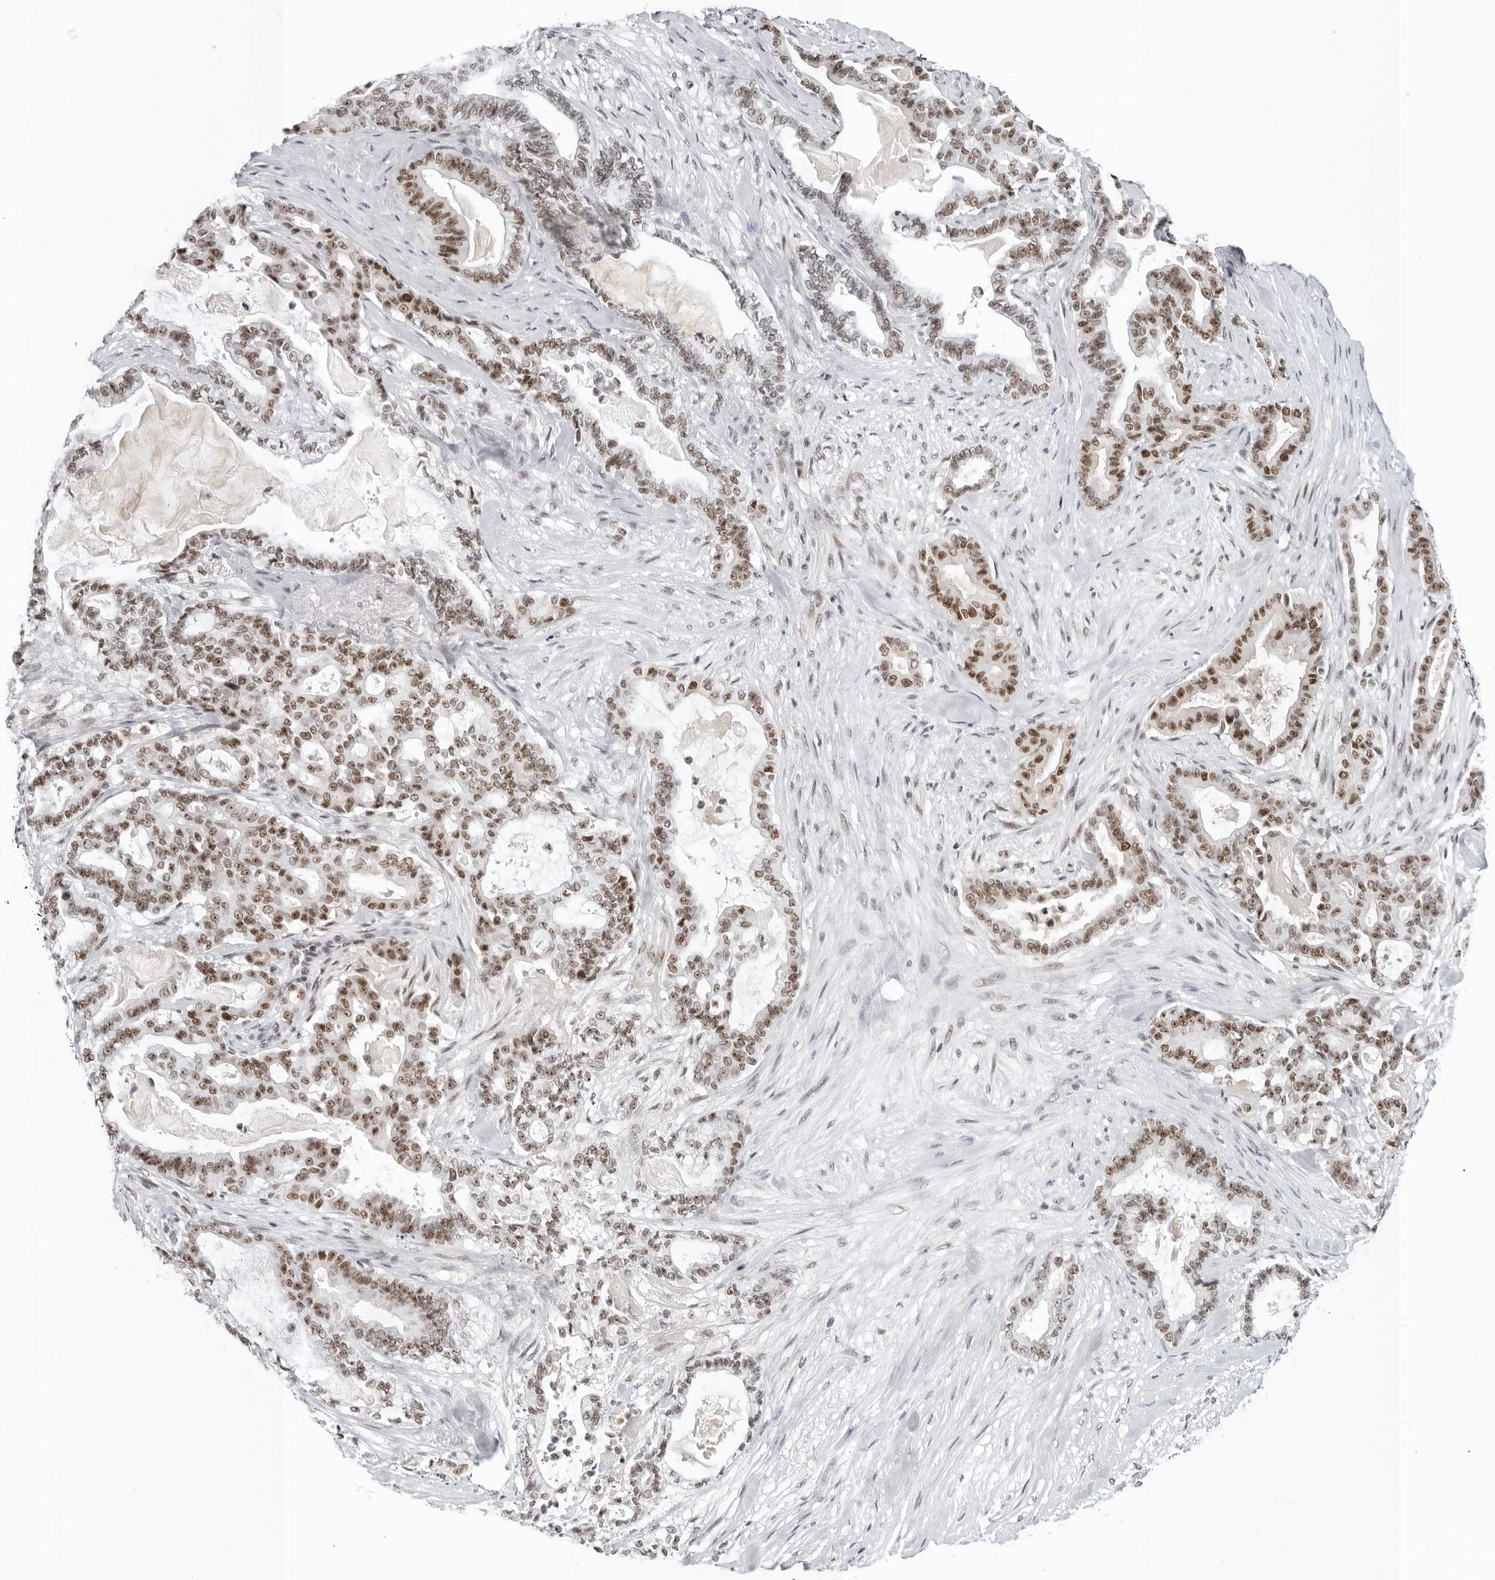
{"staining": {"intensity": "moderate", "quantity": ">75%", "location": "nuclear"}, "tissue": "pancreatic cancer", "cell_type": "Tumor cells", "image_type": "cancer", "snomed": [{"axis": "morphology", "description": "Adenocarcinoma, NOS"}, {"axis": "topography", "description": "Pancreas"}], "caption": "Human pancreatic adenocarcinoma stained with a protein marker exhibits moderate staining in tumor cells.", "gene": "WRAP53", "patient": {"sex": "male", "age": 63}}